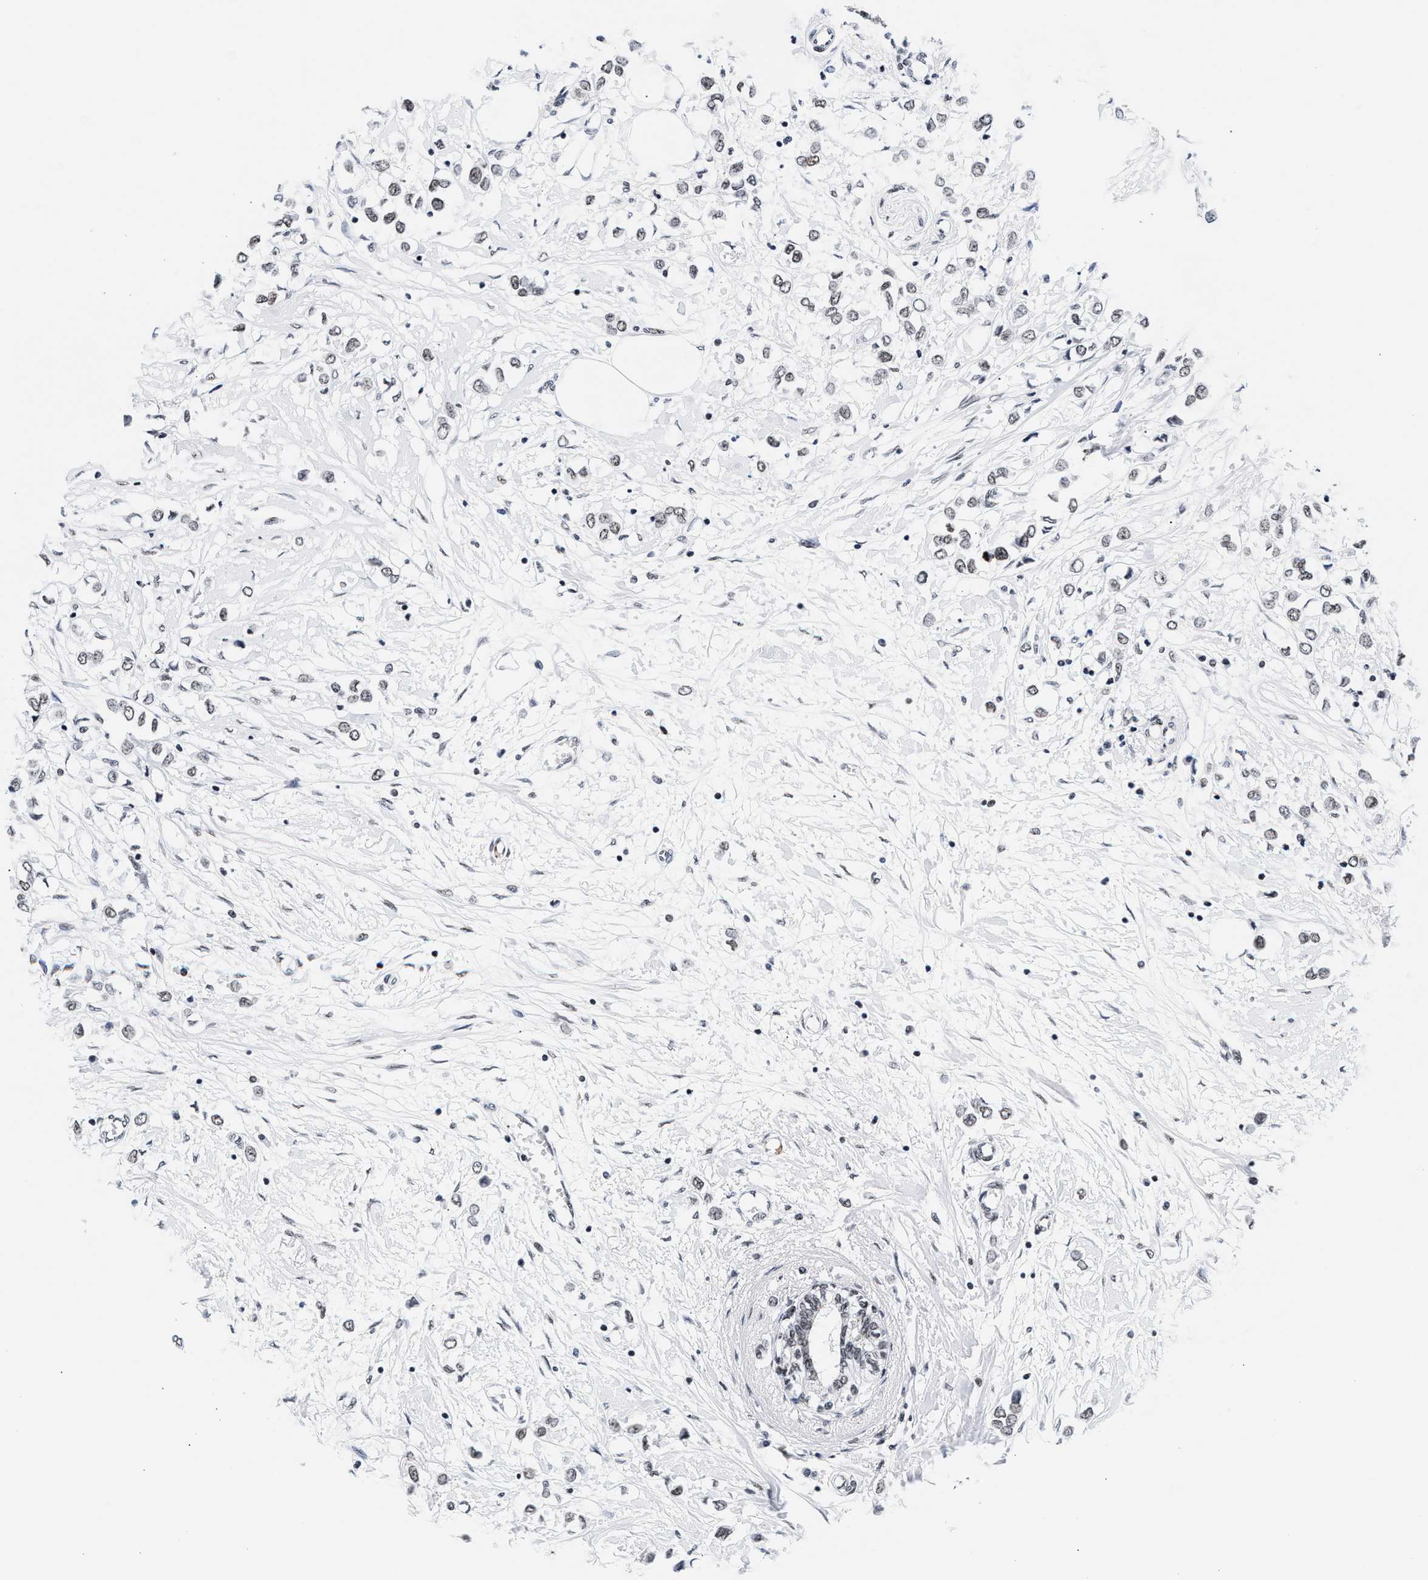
{"staining": {"intensity": "weak", "quantity": "<25%", "location": "nuclear"}, "tissue": "breast cancer", "cell_type": "Tumor cells", "image_type": "cancer", "snomed": [{"axis": "morphology", "description": "Lobular carcinoma"}, {"axis": "topography", "description": "Breast"}], "caption": "DAB immunohistochemical staining of human breast lobular carcinoma exhibits no significant staining in tumor cells. (DAB (3,3'-diaminobenzidine) IHC visualized using brightfield microscopy, high magnification).", "gene": "RAD21", "patient": {"sex": "female", "age": 51}}